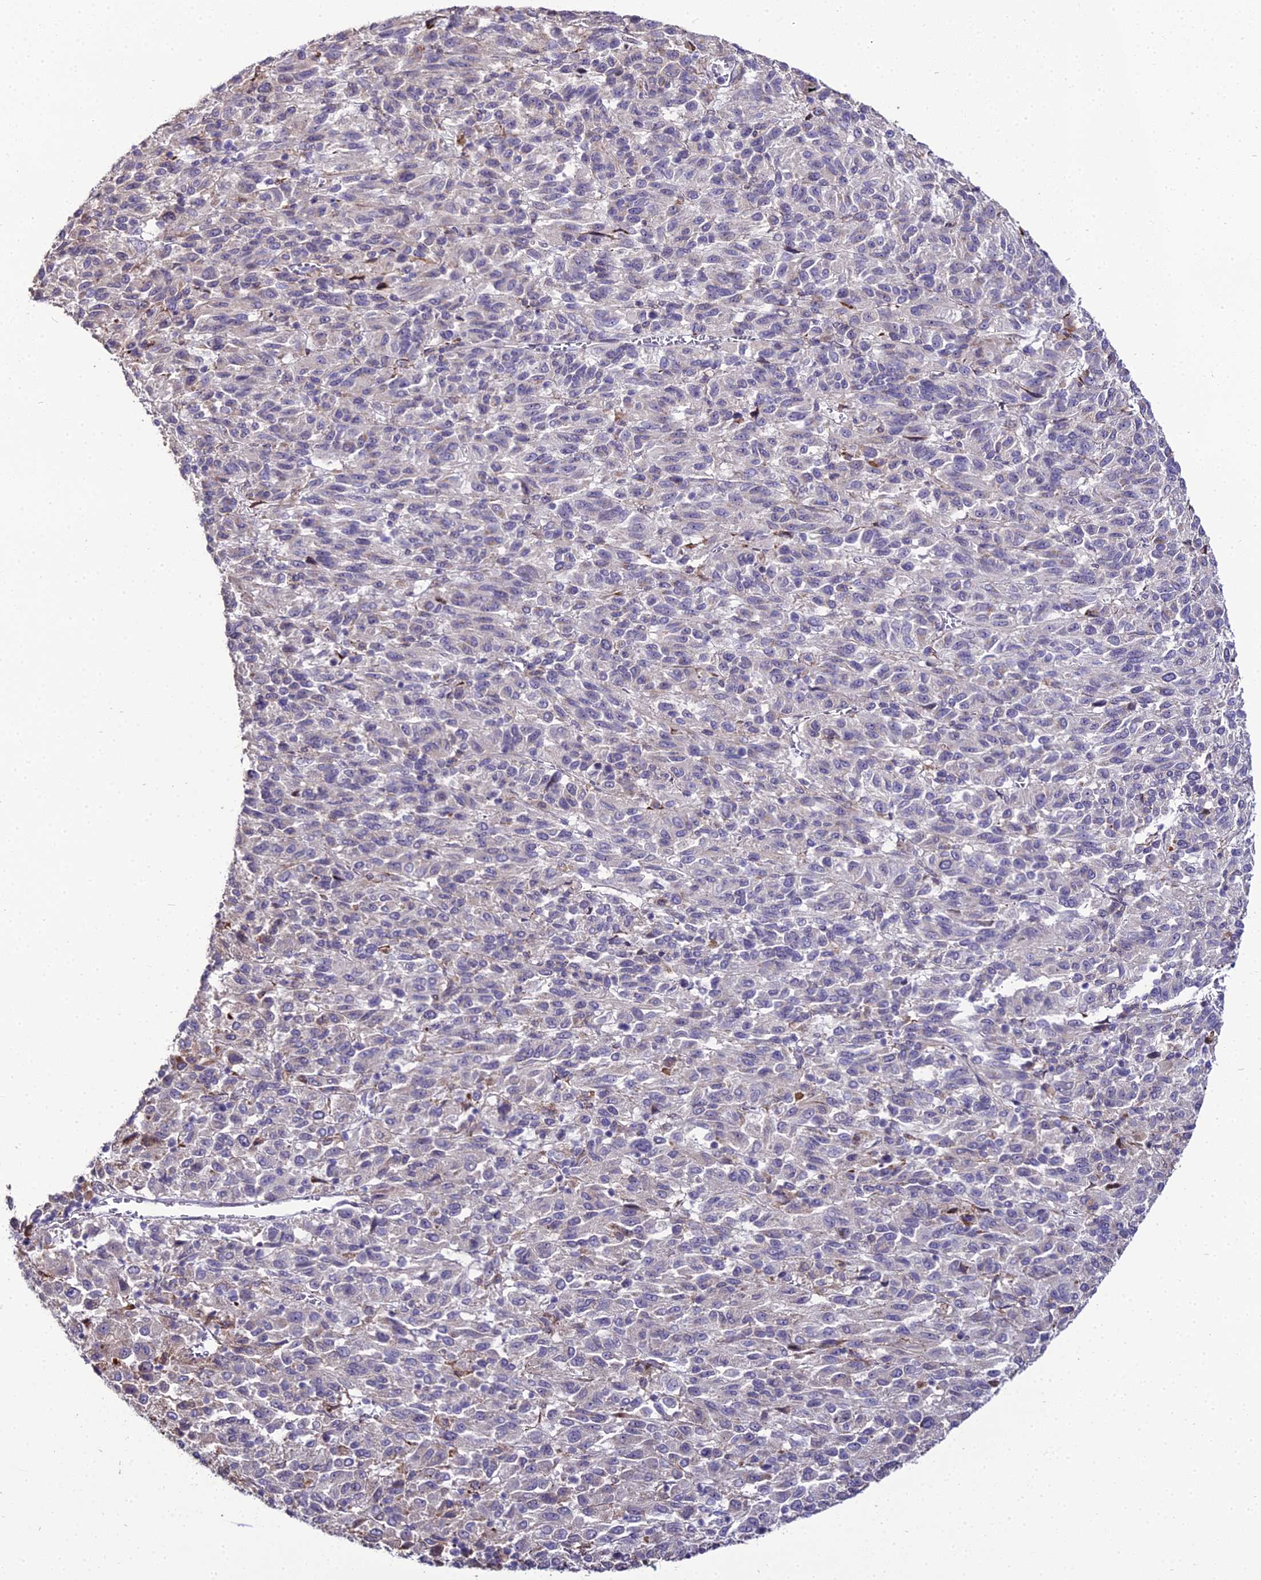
{"staining": {"intensity": "negative", "quantity": "none", "location": "none"}, "tissue": "melanoma", "cell_type": "Tumor cells", "image_type": "cancer", "snomed": [{"axis": "morphology", "description": "Malignant melanoma, Metastatic site"}, {"axis": "topography", "description": "Lung"}], "caption": "Tumor cells show no significant positivity in melanoma. The staining was performed using DAB to visualize the protein expression in brown, while the nuclei were stained in blue with hematoxylin (Magnification: 20x).", "gene": "TROAP", "patient": {"sex": "male", "age": 64}}